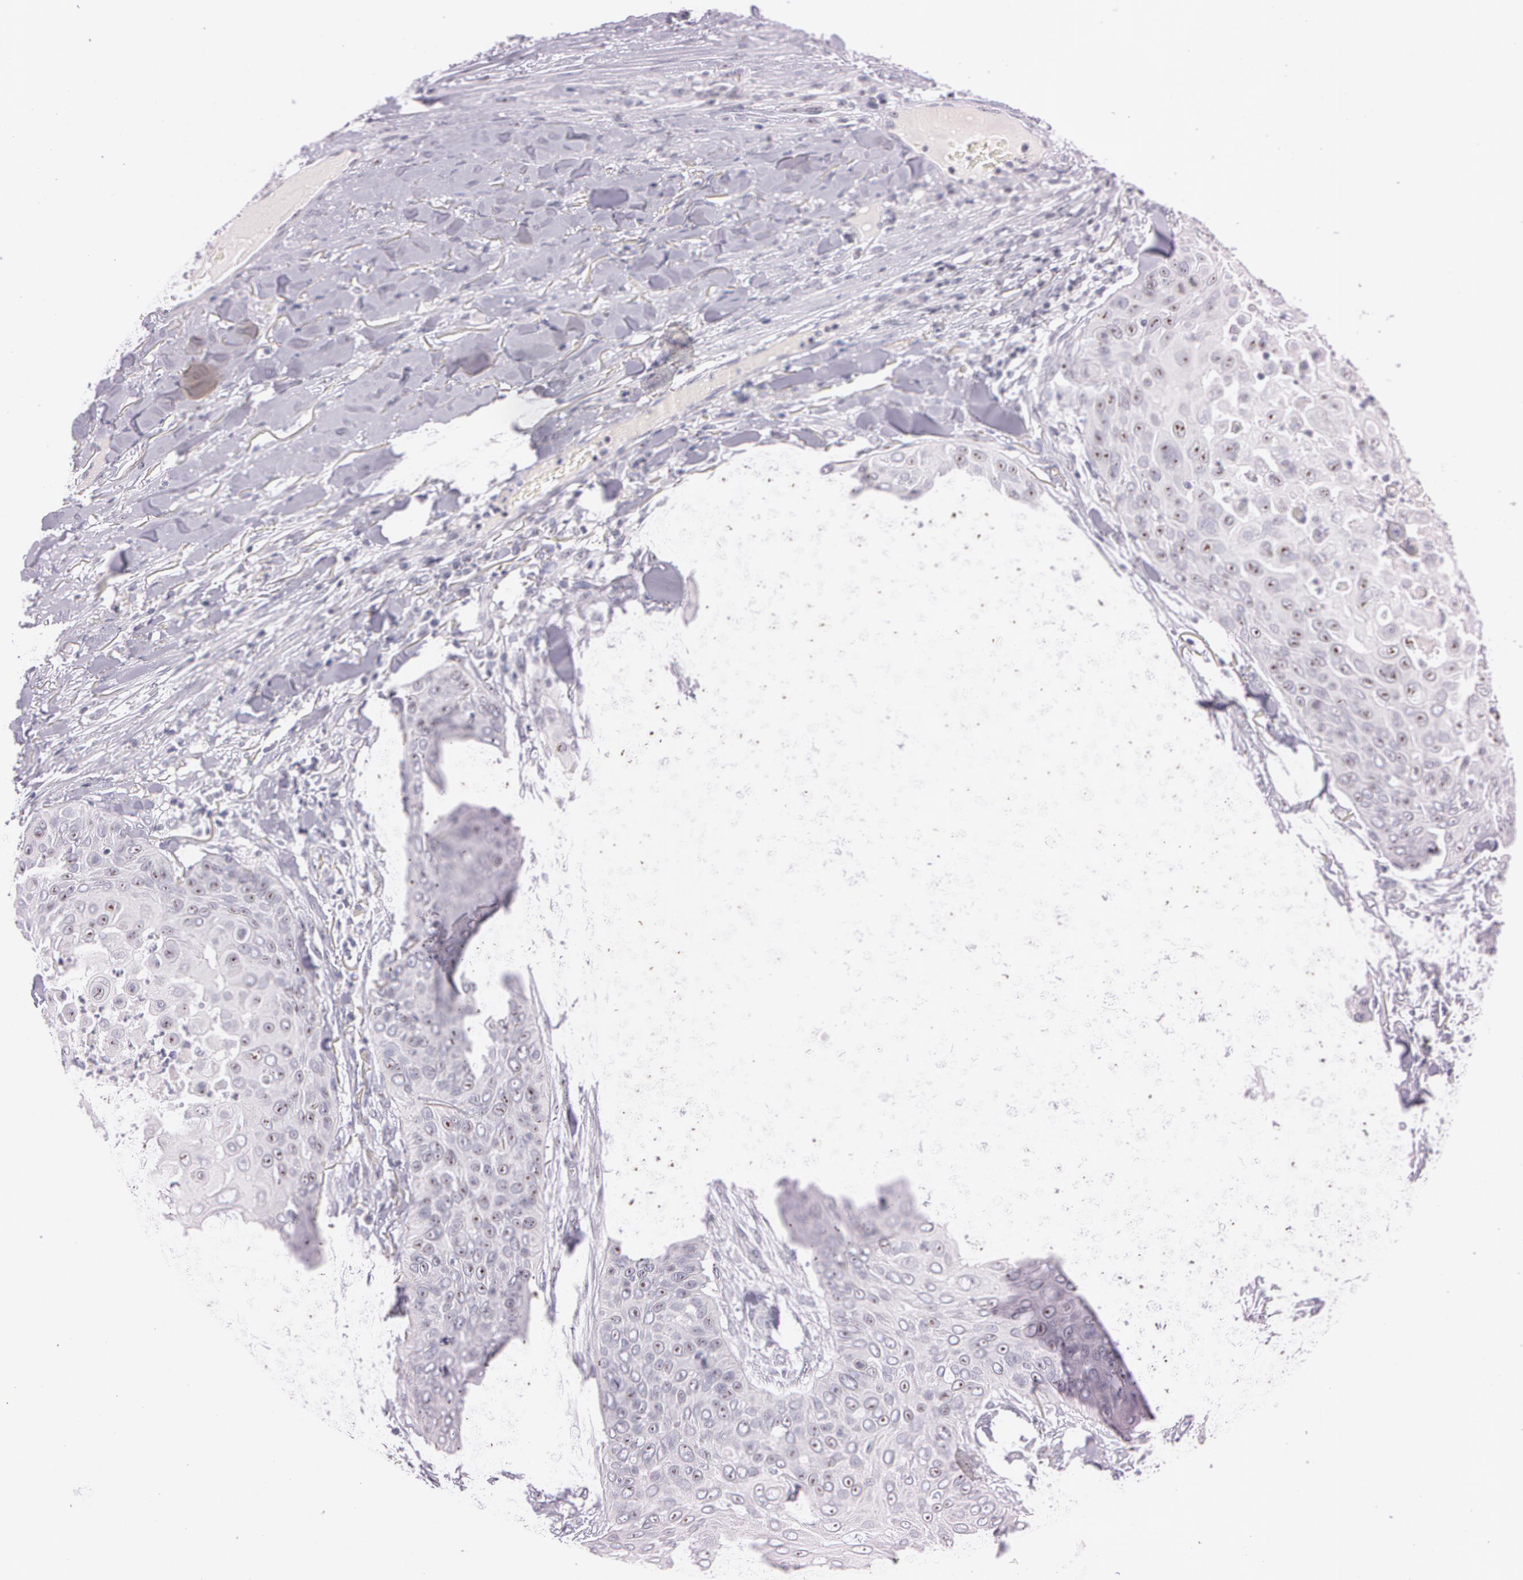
{"staining": {"intensity": "weak", "quantity": ">75%", "location": "nuclear"}, "tissue": "skin cancer", "cell_type": "Tumor cells", "image_type": "cancer", "snomed": [{"axis": "morphology", "description": "Squamous cell carcinoma, NOS"}, {"axis": "topography", "description": "Skin"}], "caption": "About >75% of tumor cells in human skin cancer (squamous cell carcinoma) exhibit weak nuclear protein positivity as visualized by brown immunohistochemical staining.", "gene": "FBL", "patient": {"sex": "male", "age": 82}}